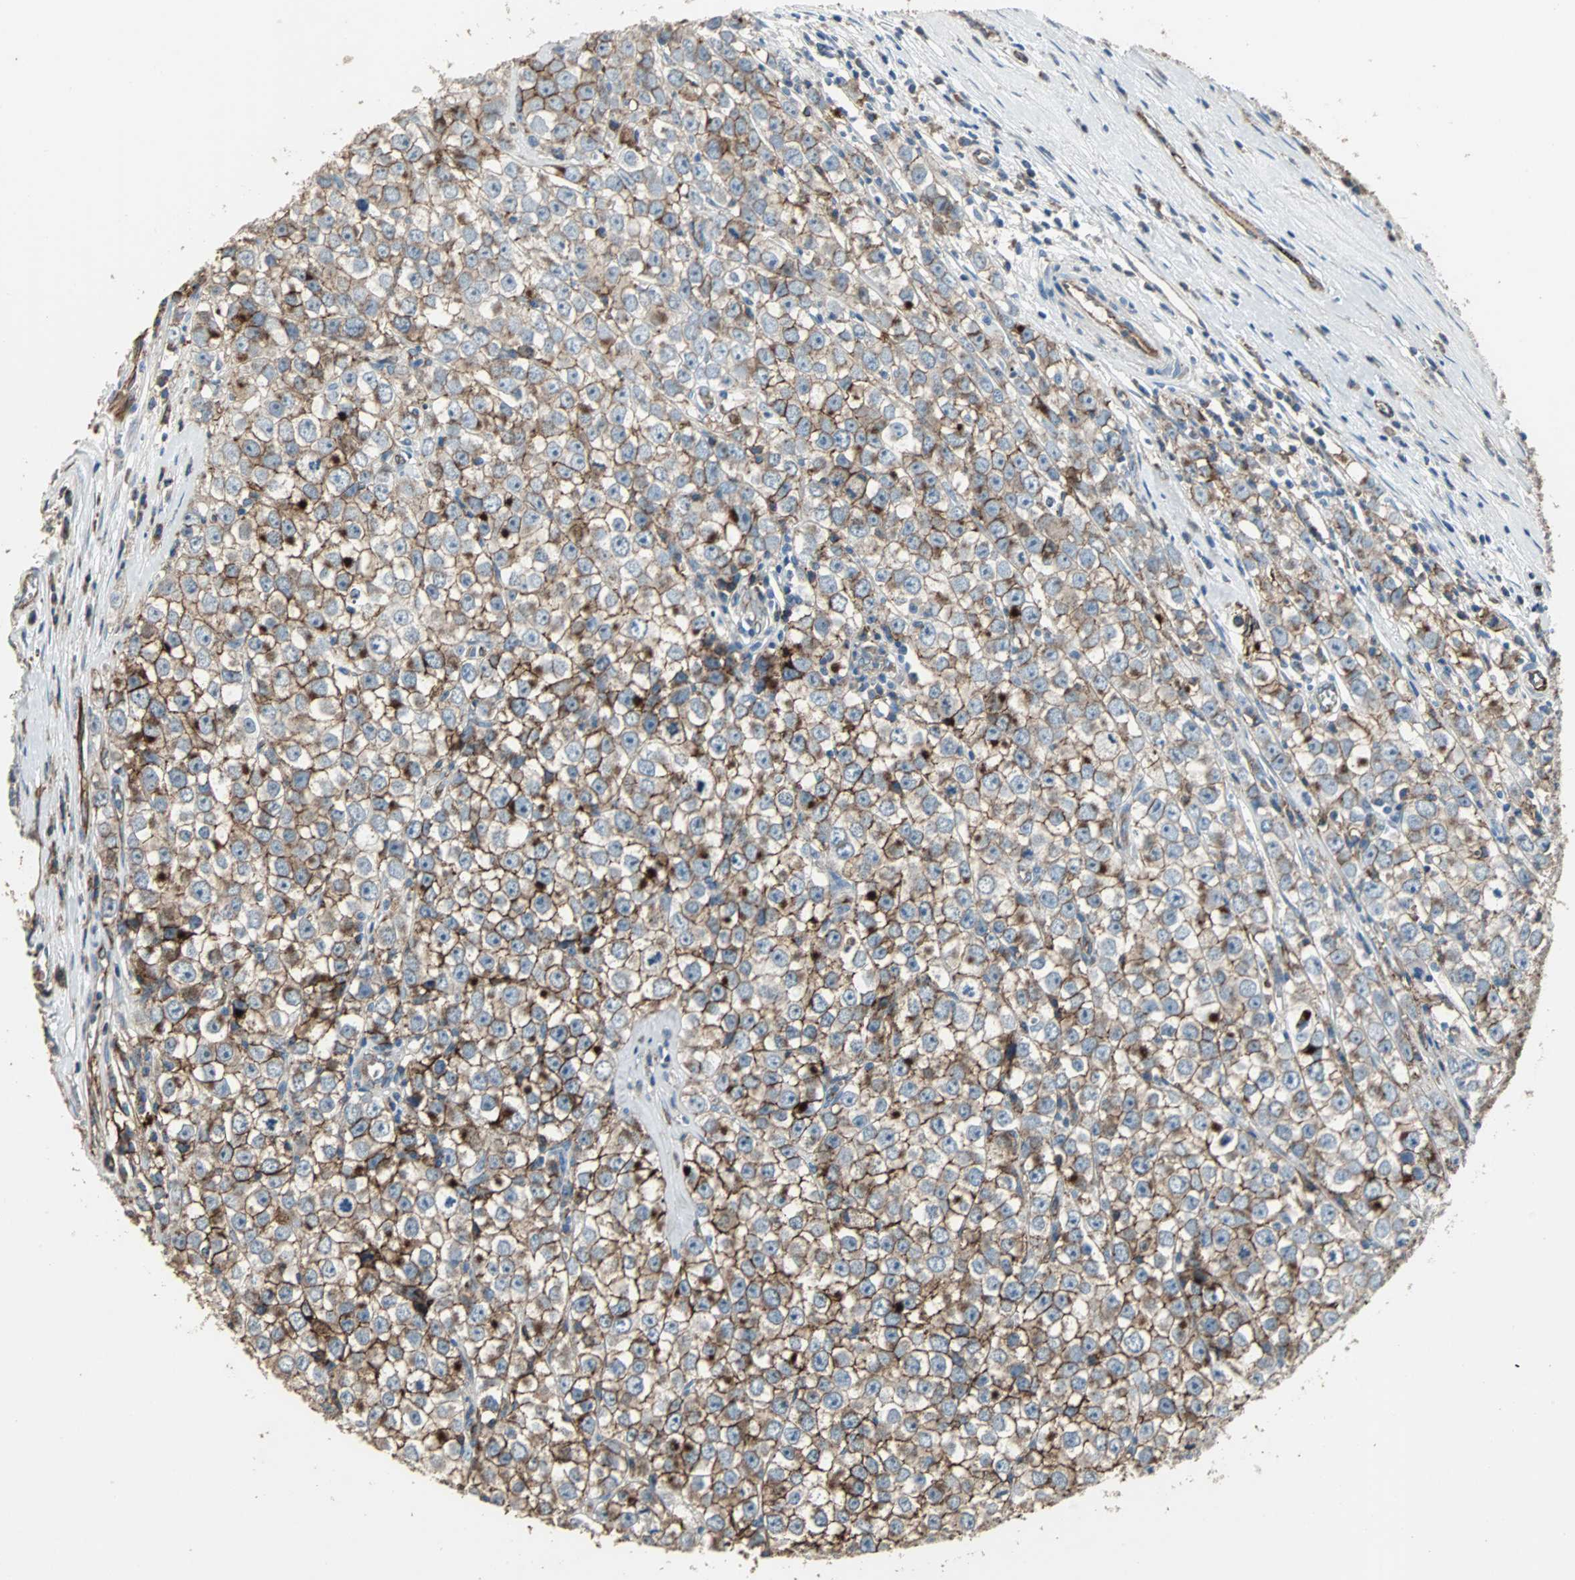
{"staining": {"intensity": "moderate", "quantity": ">75%", "location": "cytoplasmic/membranous"}, "tissue": "testis cancer", "cell_type": "Tumor cells", "image_type": "cancer", "snomed": [{"axis": "morphology", "description": "Seminoma, NOS"}, {"axis": "morphology", "description": "Carcinoma, Embryonal, NOS"}, {"axis": "topography", "description": "Testis"}], "caption": "Immunohistochemical staining of human testis cancer shows moderate cytoplasmic/membranous protein positivity in about >75% of tumor cells. The protein is stained brown, and the nuclei are stained in blue (DAB IHC with brightfield microscopy, high magnification).", "gene": "F11R", "patient": {"sex": "male", "age": 52}}